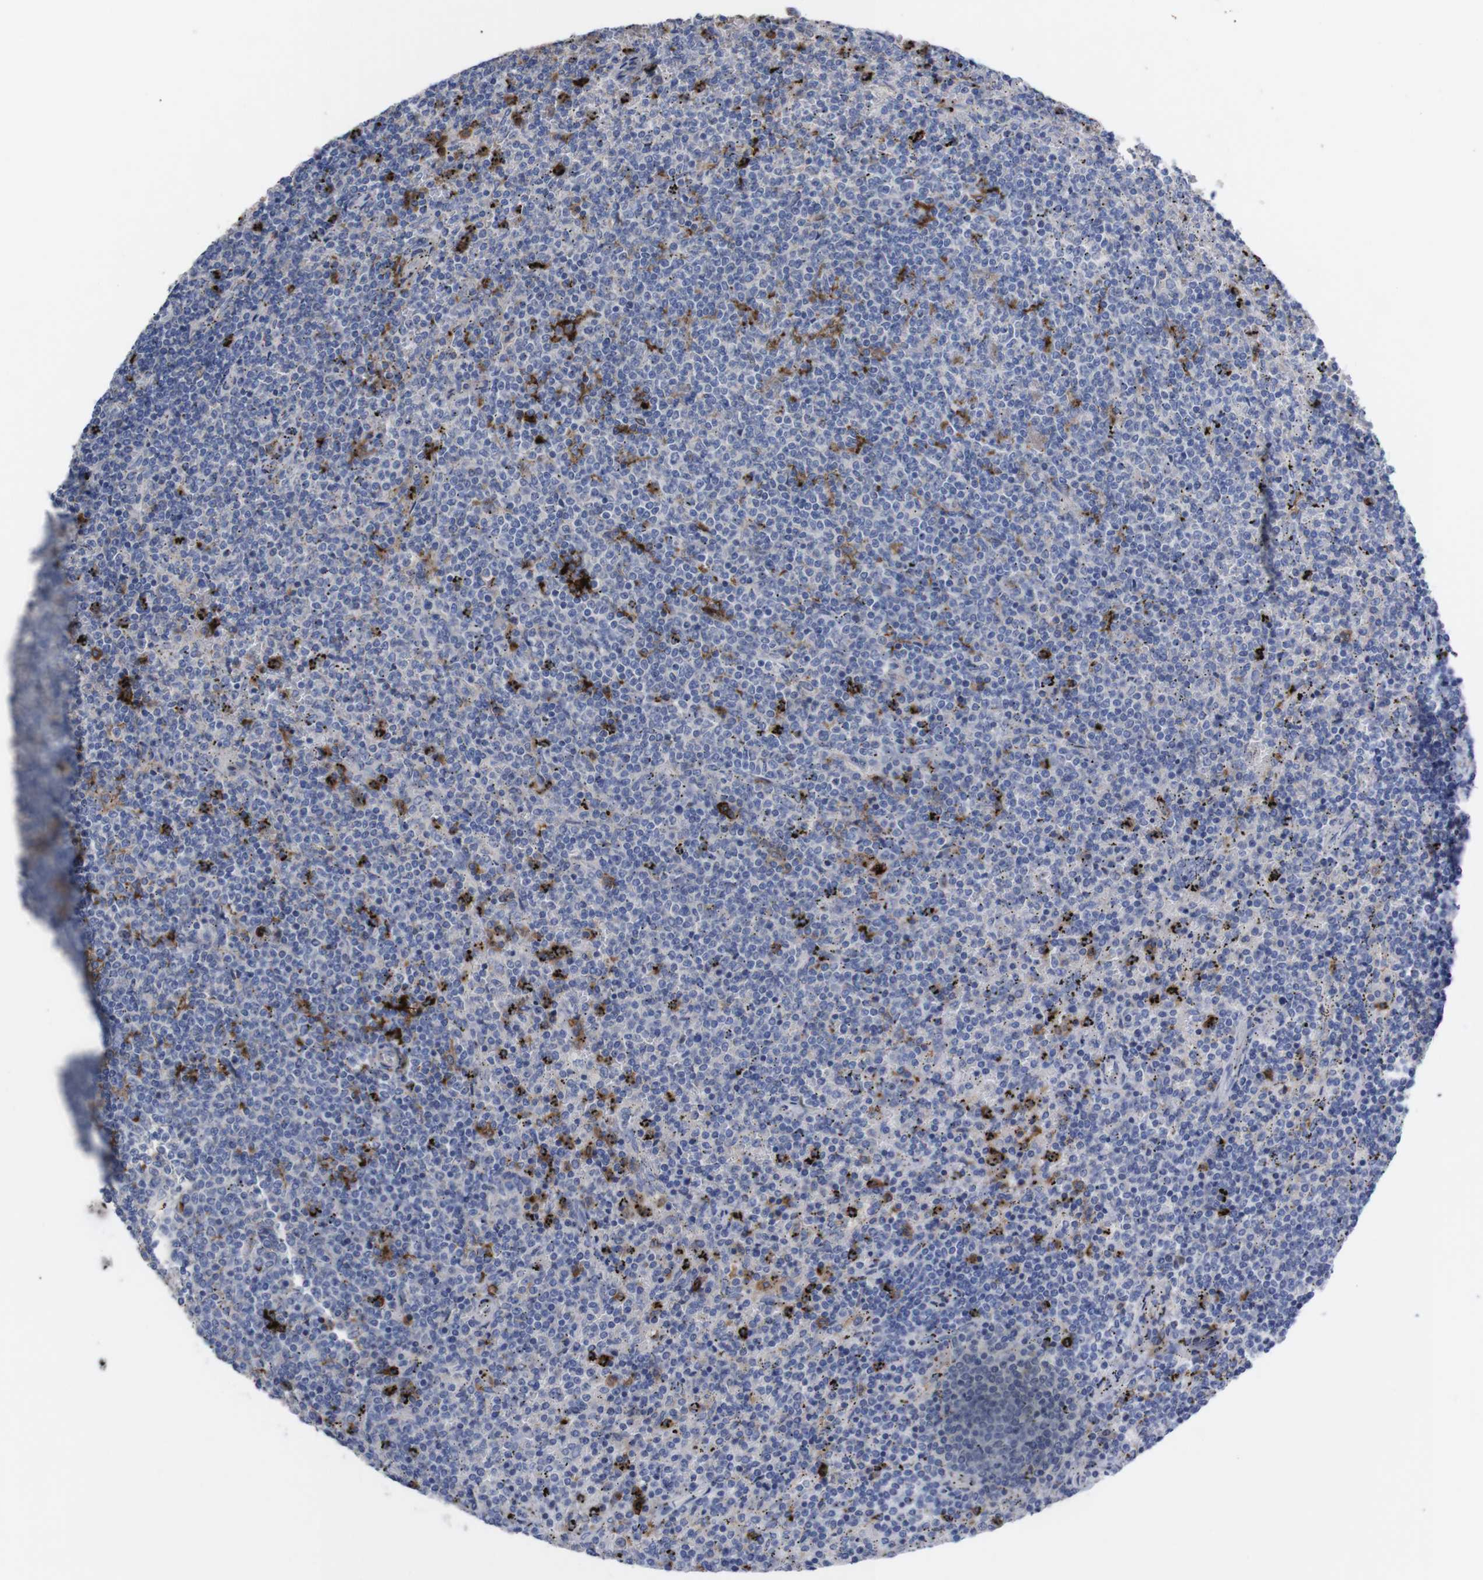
{"staining": {"intensity": "negative", "quantity": "none", "location": "none"}, "tissue": "lymphoma", "cell_type": "Tumor cells", "image_type": "cancer", "snomed": [{"axis": "morphology", "description": "Malignant lymphoma, non-Hodgkin's type, Low grade"}, {"axis": "topography", "description": "Spleen"}], "caption": "DAB (3,3'-diaminobenzidine) immunohistochemical staining of malignant lymphoma, non-Hodgkin's type (low-grade) reveals no significant staining in tumor cells.", "gene": "C5AR1", "patient": {"sex": "female", "age": 50}}